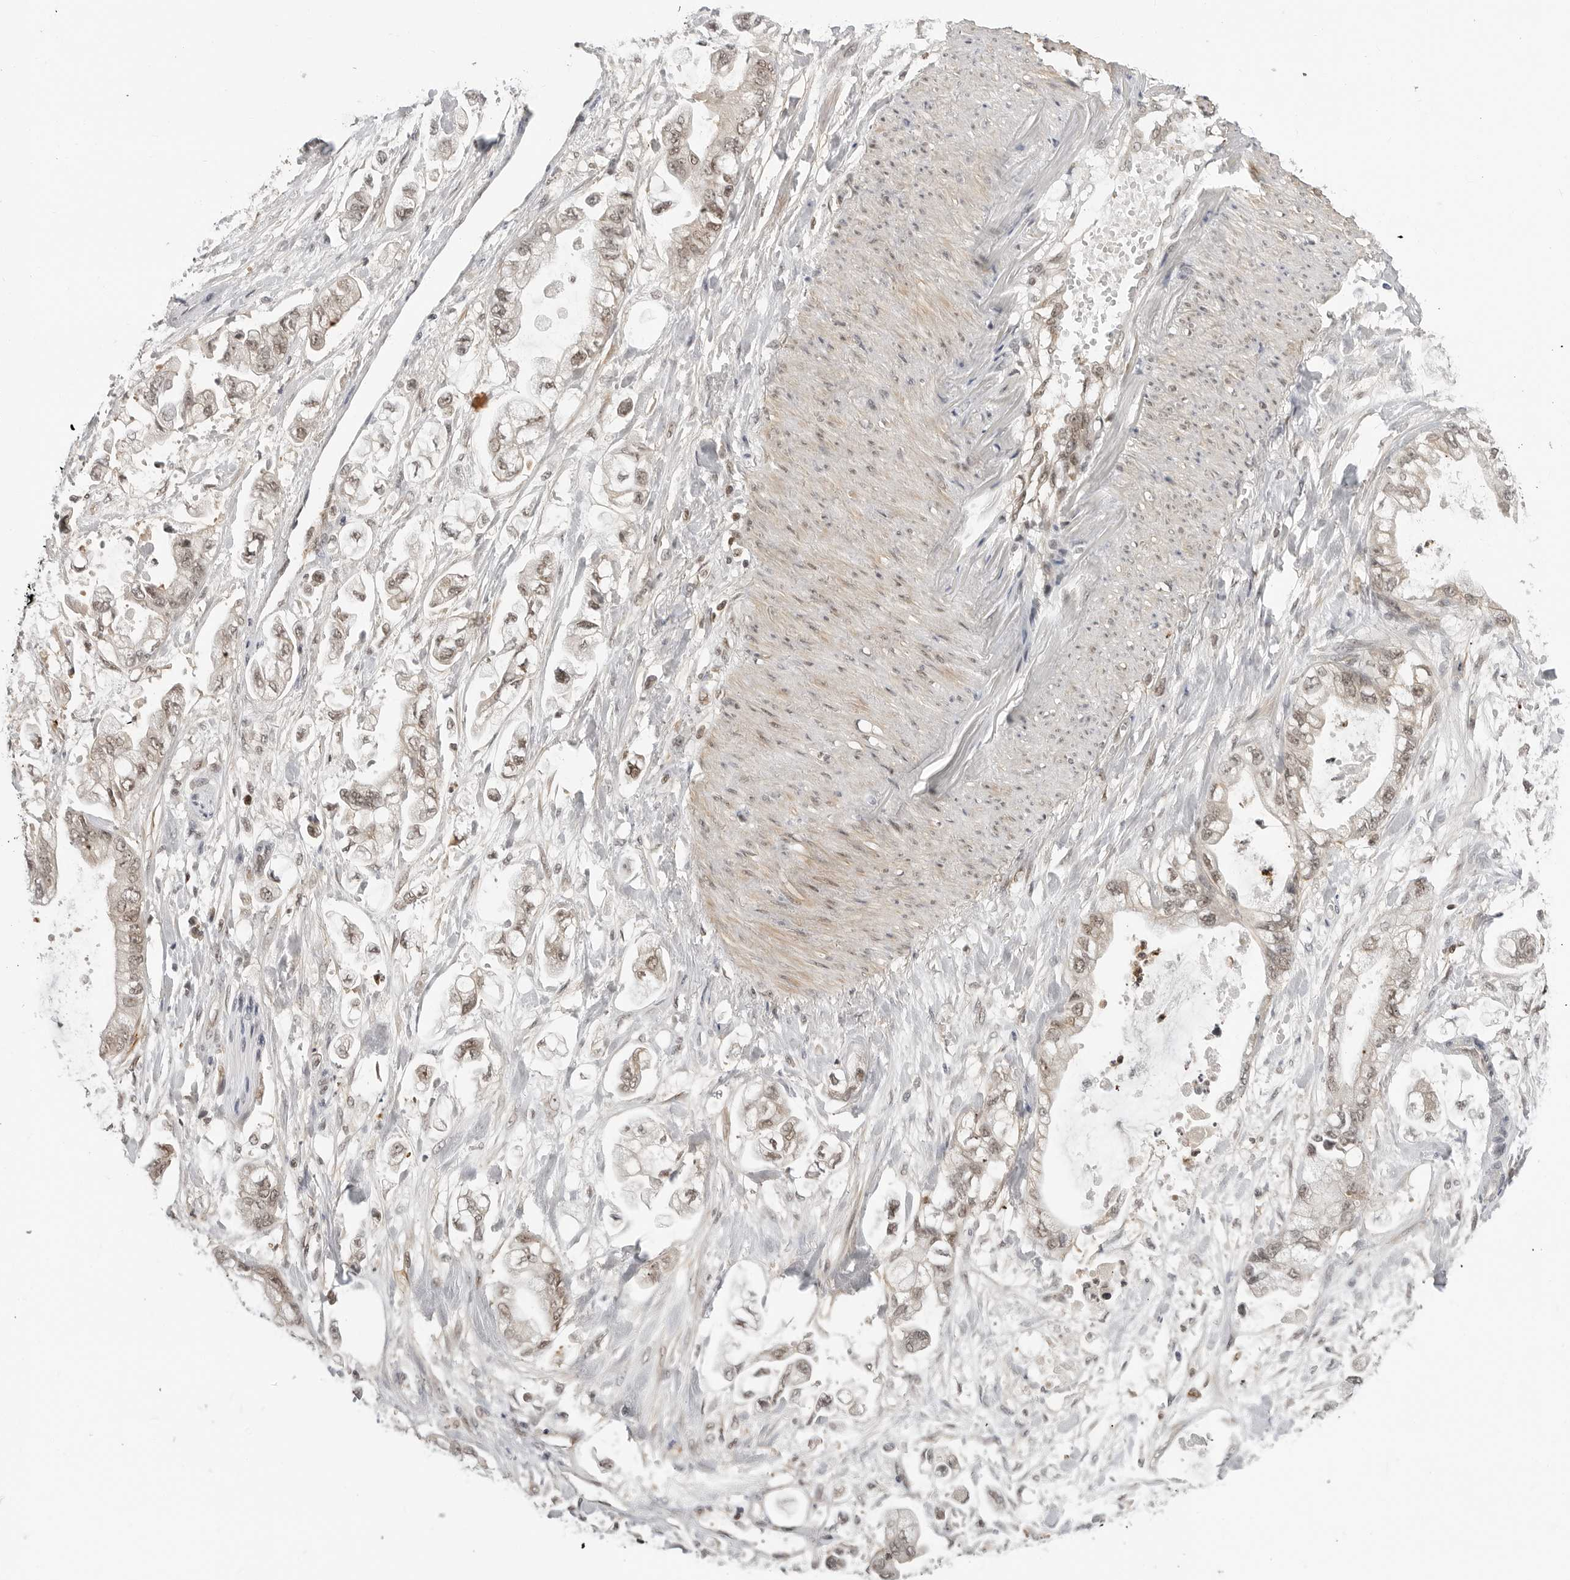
{"staining": {"intensity": "weak", "quantity": ">75%", "location": "nuclear"}, "tissue": "stomach cancer", "cell_type": "Tumor cells", "image_type": "cancer", "snomed": [{"axis": "morphology", "description": "Normal tissue, NOS"}, {"axis": "morphology", "description": "Adenocarcinoma, NOS"}, {"axis": "topography", "description": "Stomach"}], "caption": "Stomach cancer (adenocarcinoma) tissue displays weak nuclear expression in about >75% of tumor cells, visualized by immunohistochemistry. Immunohistochemistry (ihc) stains the protein in brown and the nuclei are stained blue.", "gene": "C8orf33", "patient": {"sex": "male", "age": 62}}